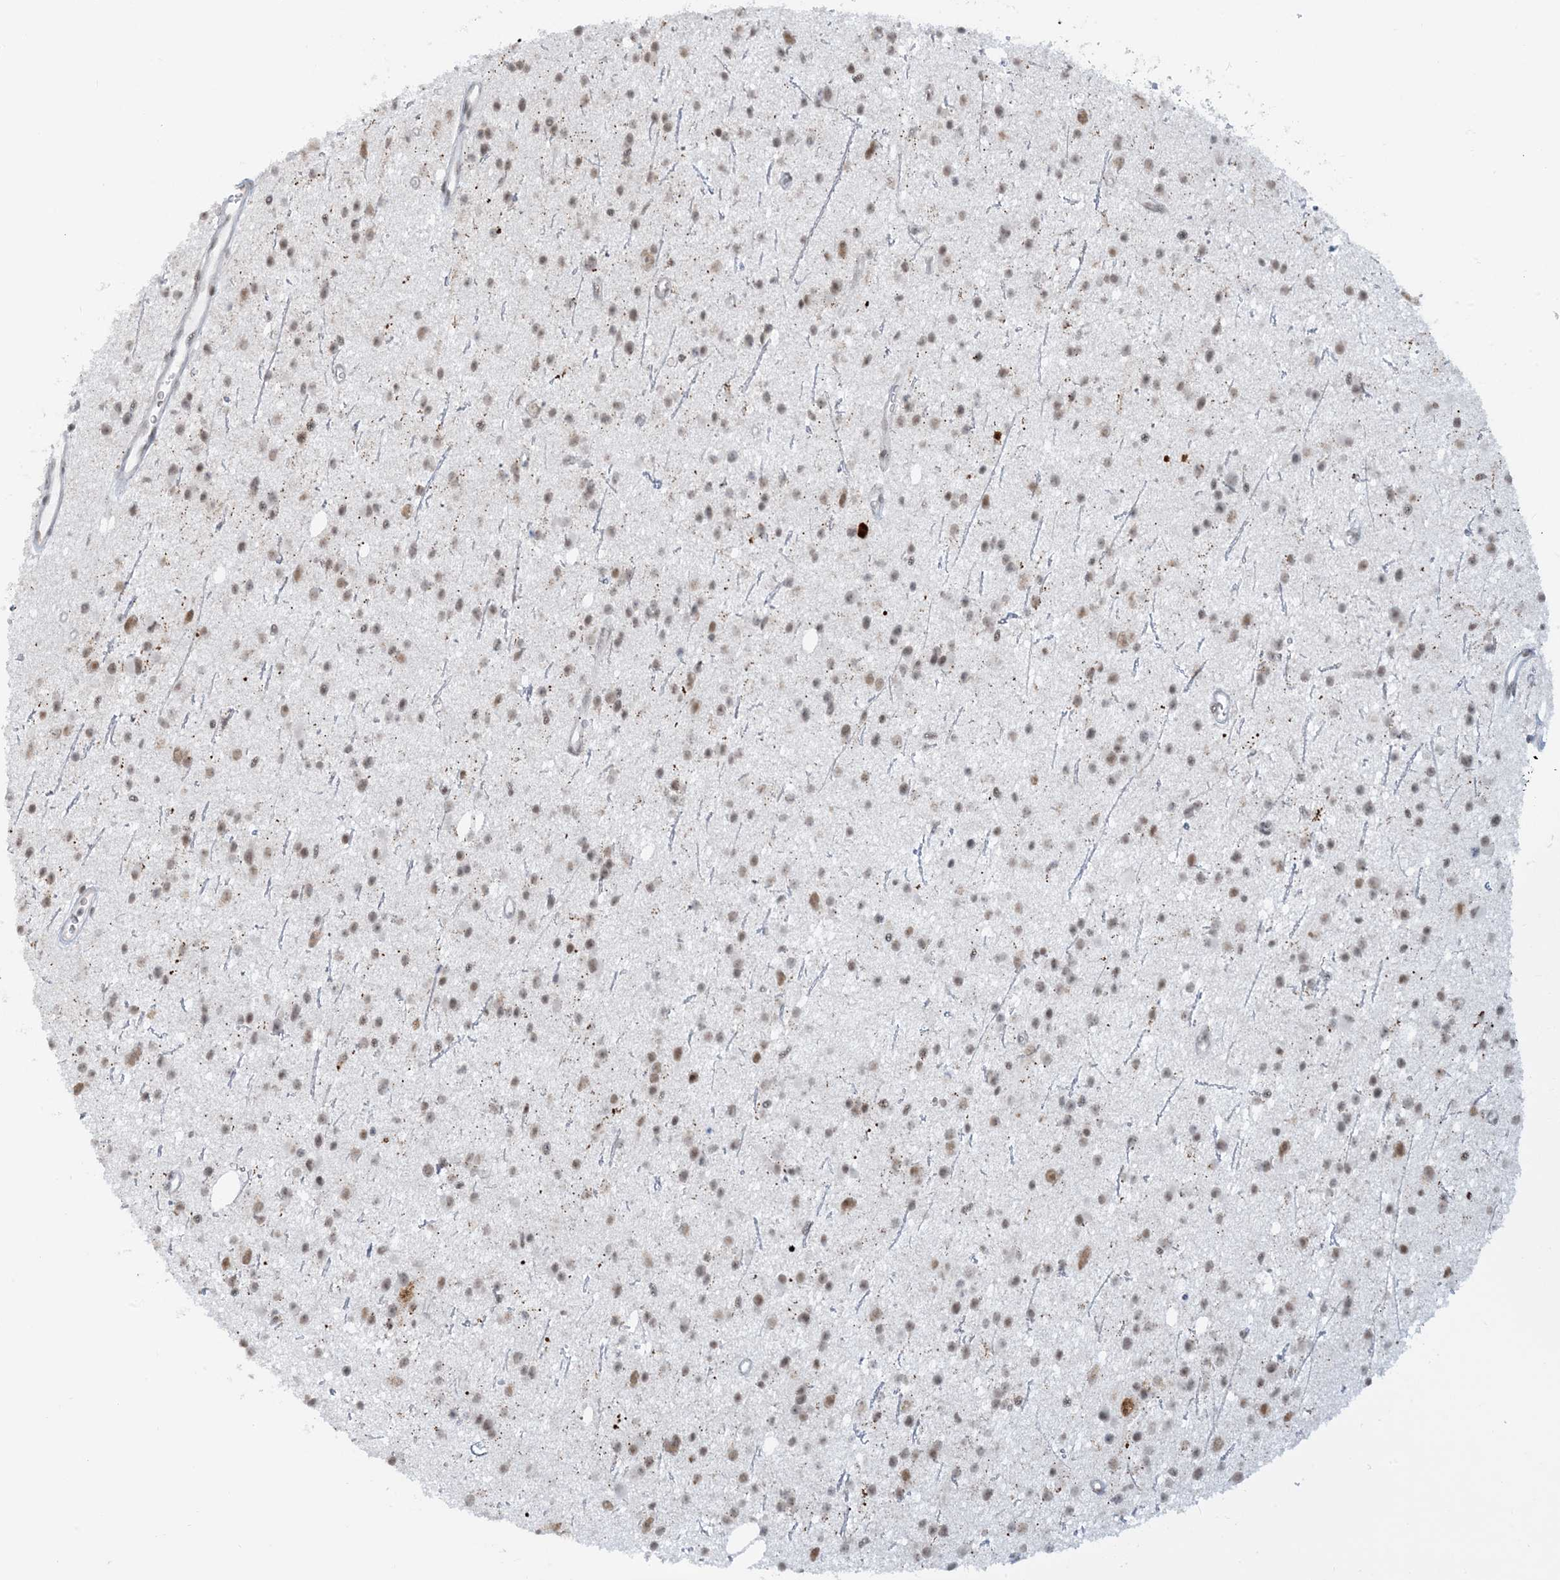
{"staining": {"intensity": "weak", "quantity": ">75%", "location": "nuclear"}, "tissue": "glioma", "cell_type": "Tumor cells", "image_type": "cancer", "snomed": [{"axis": "morphology", "description": "Glioma, malignant, Low grade"}, {"axis": "topography", "description": "Cerebral cortex"}], "caption": "DAB (3,3'-diaminobenzidine) immunohistochemical staining of human malignant low-grade glioma shows weak nuclear protein staining in approximately >75% of tumor cells.", "gene": "ECT2L", "patient": {"sex": "female", "age": 39}}